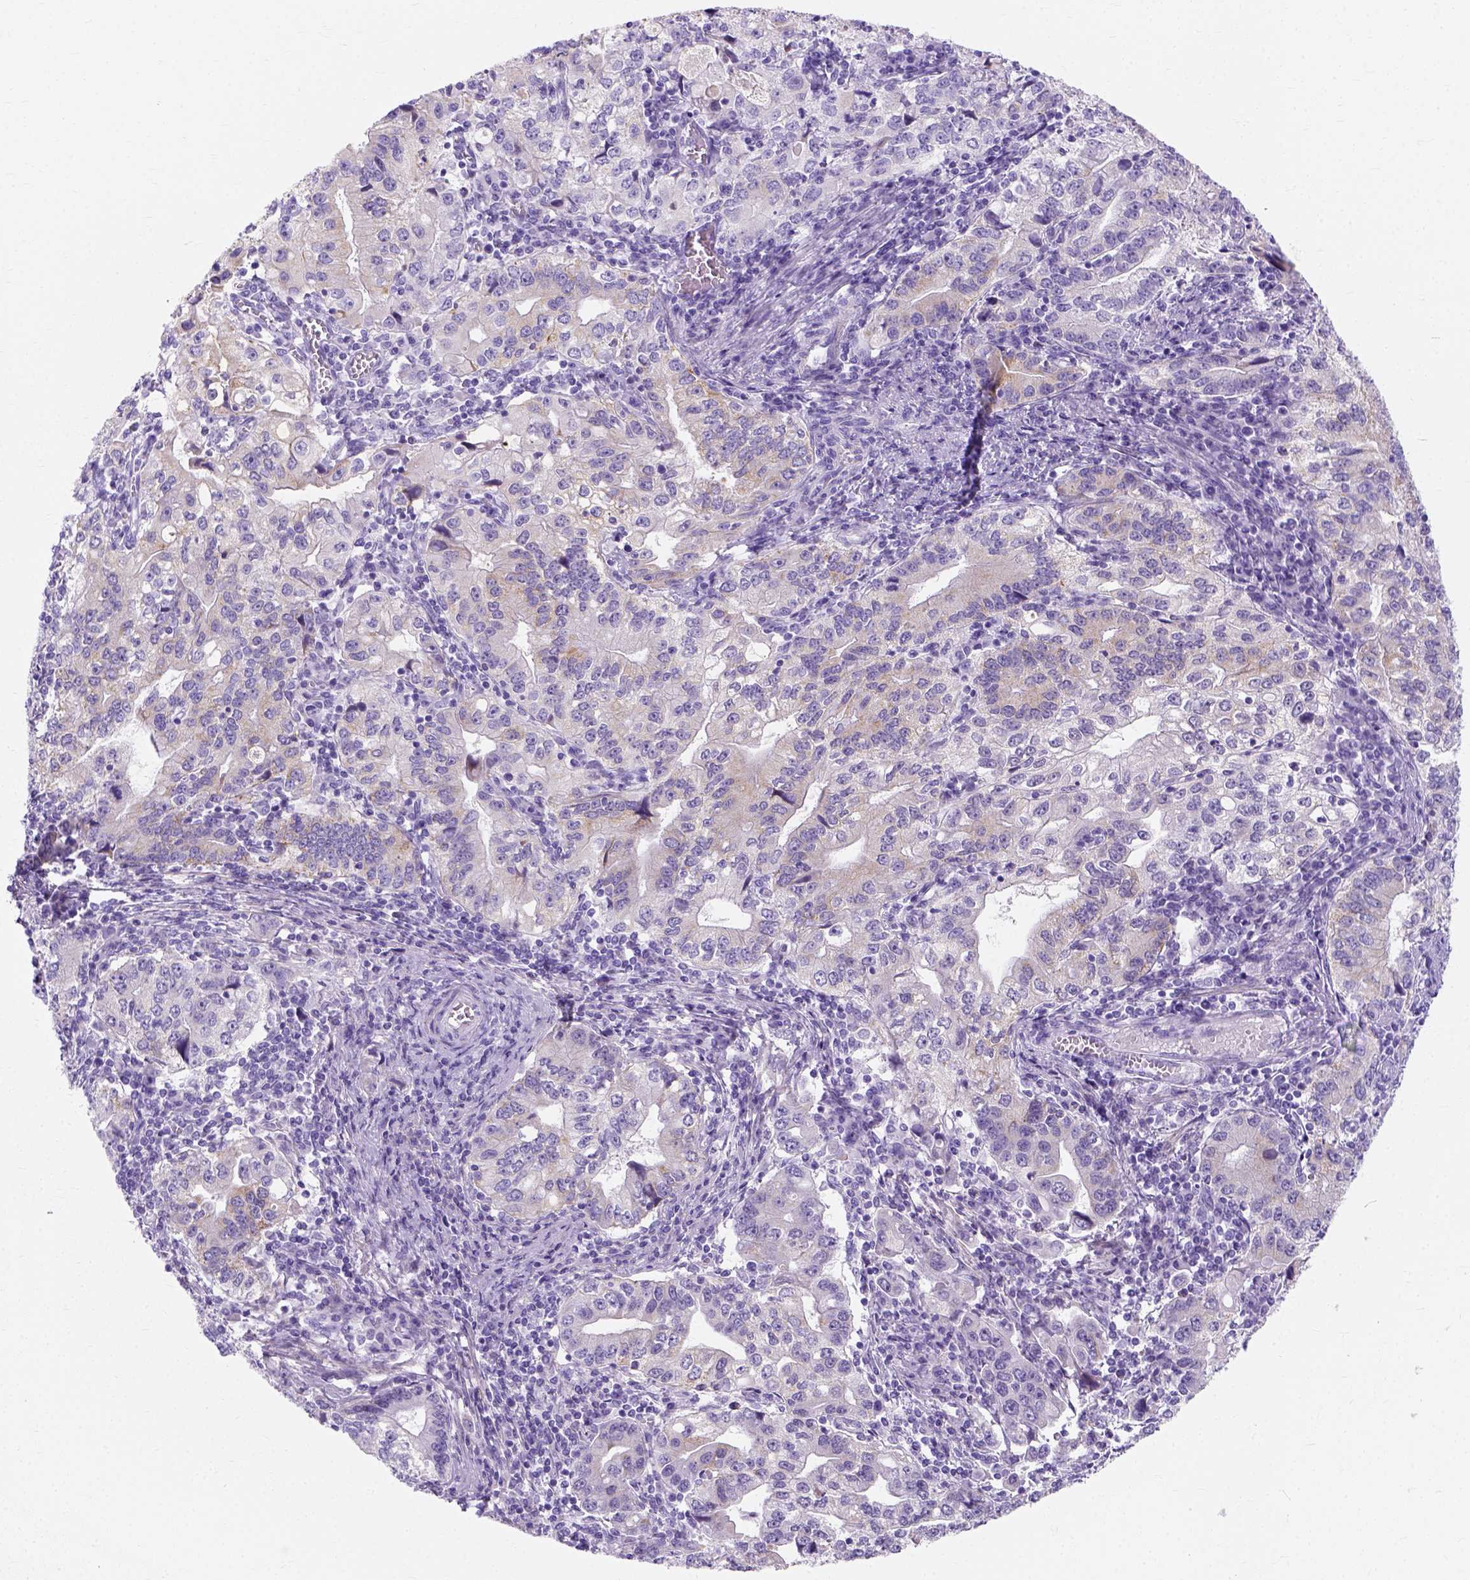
{"staining": {"intensity": "weak", "quantity": "25%-75%", "location": "cytoplasmic/membranous"}, "tissue": "stomach cancer", "cell_type": "Tumor cells", "image_type": "cancer", "snomed": [{"axis": "morphology", "description": "Adenocarcinoma, NOS"}, {"axis": "topography", "description": "Stomach, lower"}], "caption": "Immunohistochemistry staining of stomach cancer, which reveals low levels of weak cytoplasmic/membranous staining in approximately 25%-75% of tumor cells indicating weak cytoplasmic/membranous protein expression. The staining was performed using DAB (brown) for protein detection and nuclei were counterstained in hematoxylin (blue).", "gene": "MYH15", "patient": {"sex": "female", "age": 72}}